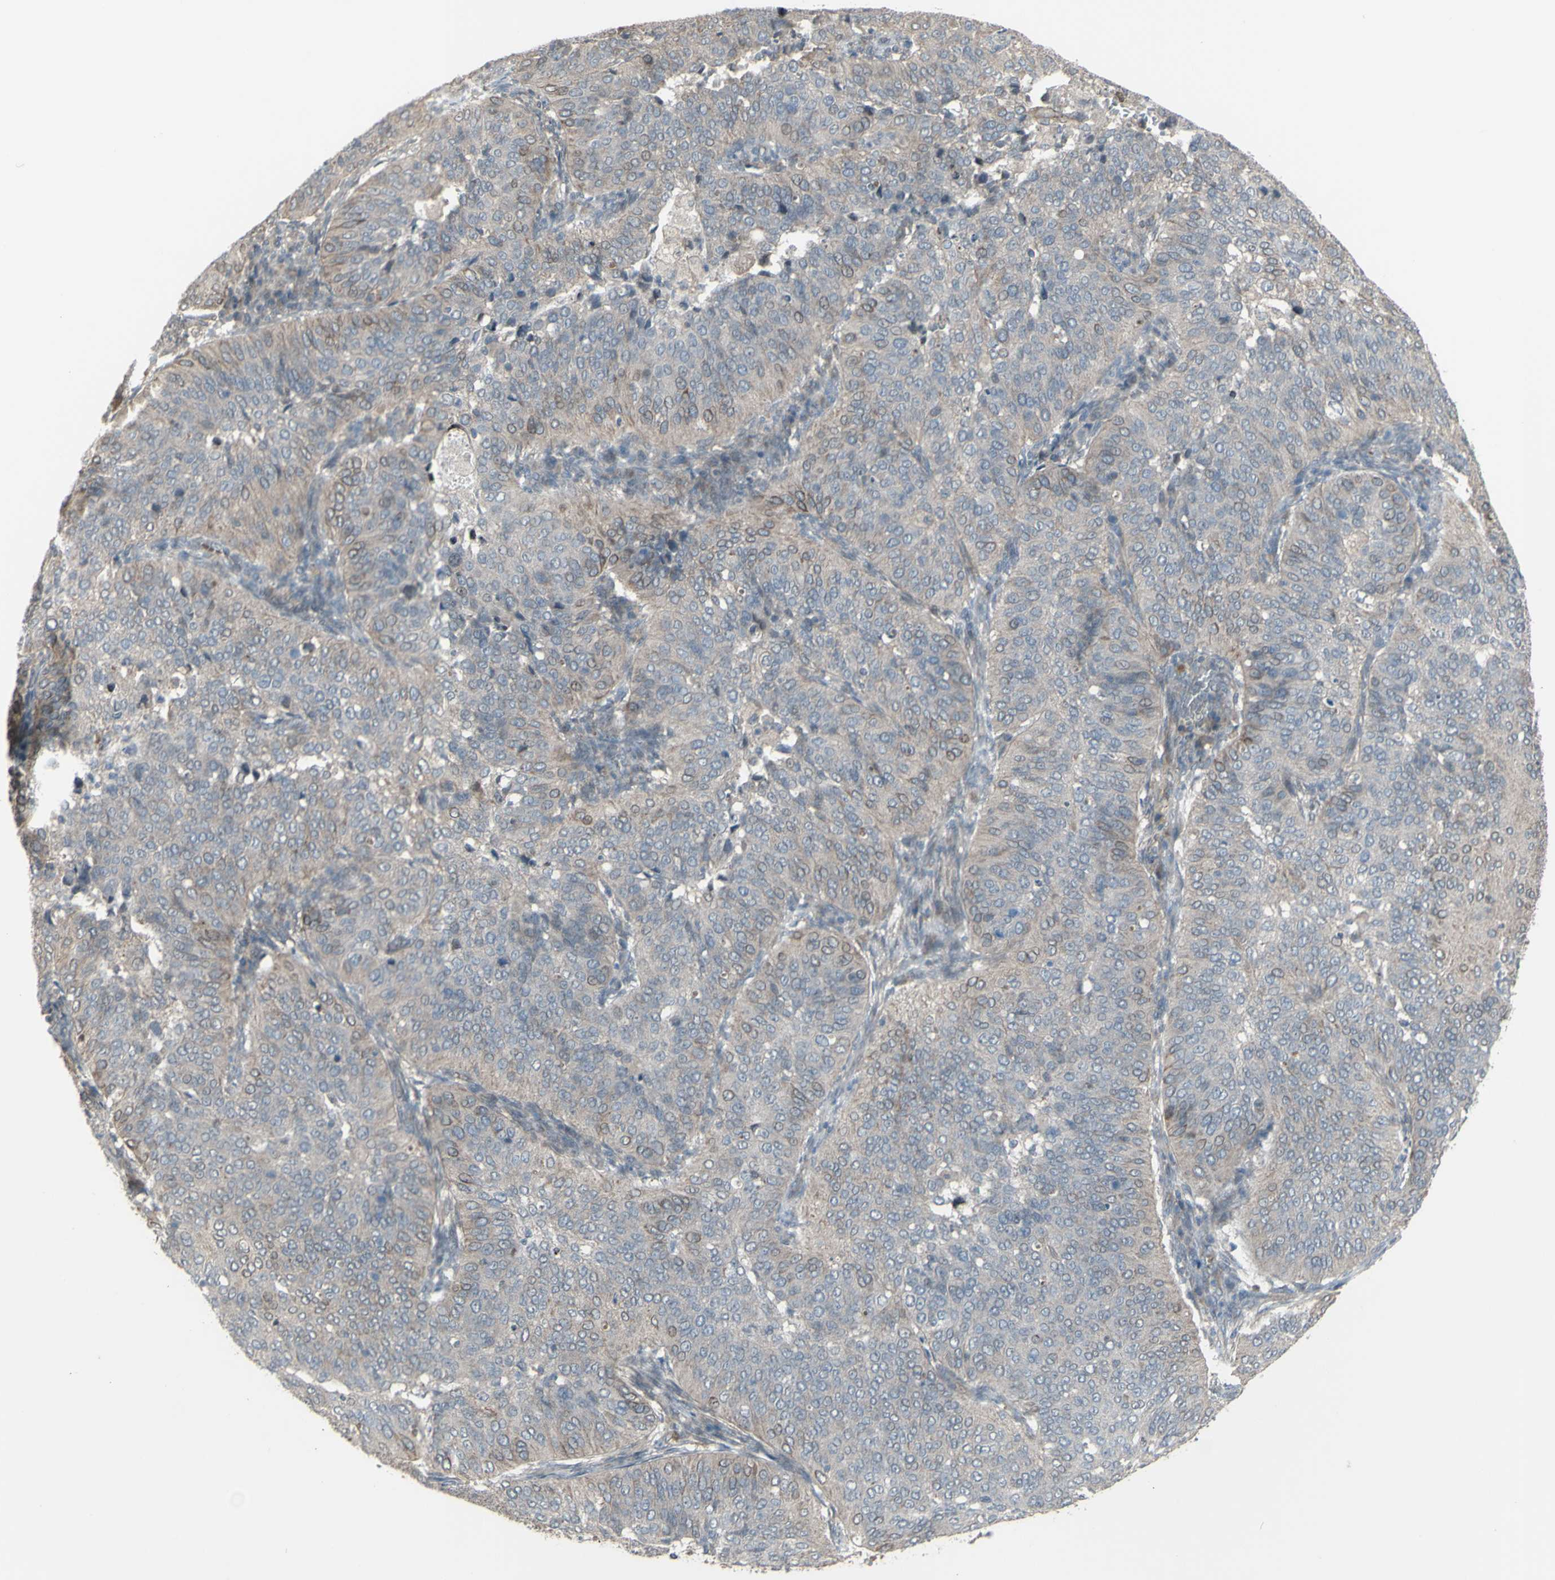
{"staining": {"intensity": "weak", "quantity": ">75%", "location": "cytoplasmic/membranous"}, "tissue": "cervical cancer", "cell_type": "Tumor cells", "image_type": "cancer", "snomed": [{"axis": "morphology", "description": "Normal tissue, NOS"}, {"axis": "morphology", "description": "Squamous cell carcinoma, NOS"}, {"axis": "topography", "description": "Cervix"}], "caption": "The image displays a brown stain indicating the presence of a protein in the cytoplasmic/membranous of tumor cells in cervical cancer (squamous cell carcinoma).", "gene": "GRAMD1B", "patient": {"sex": "female", "age": 39}}